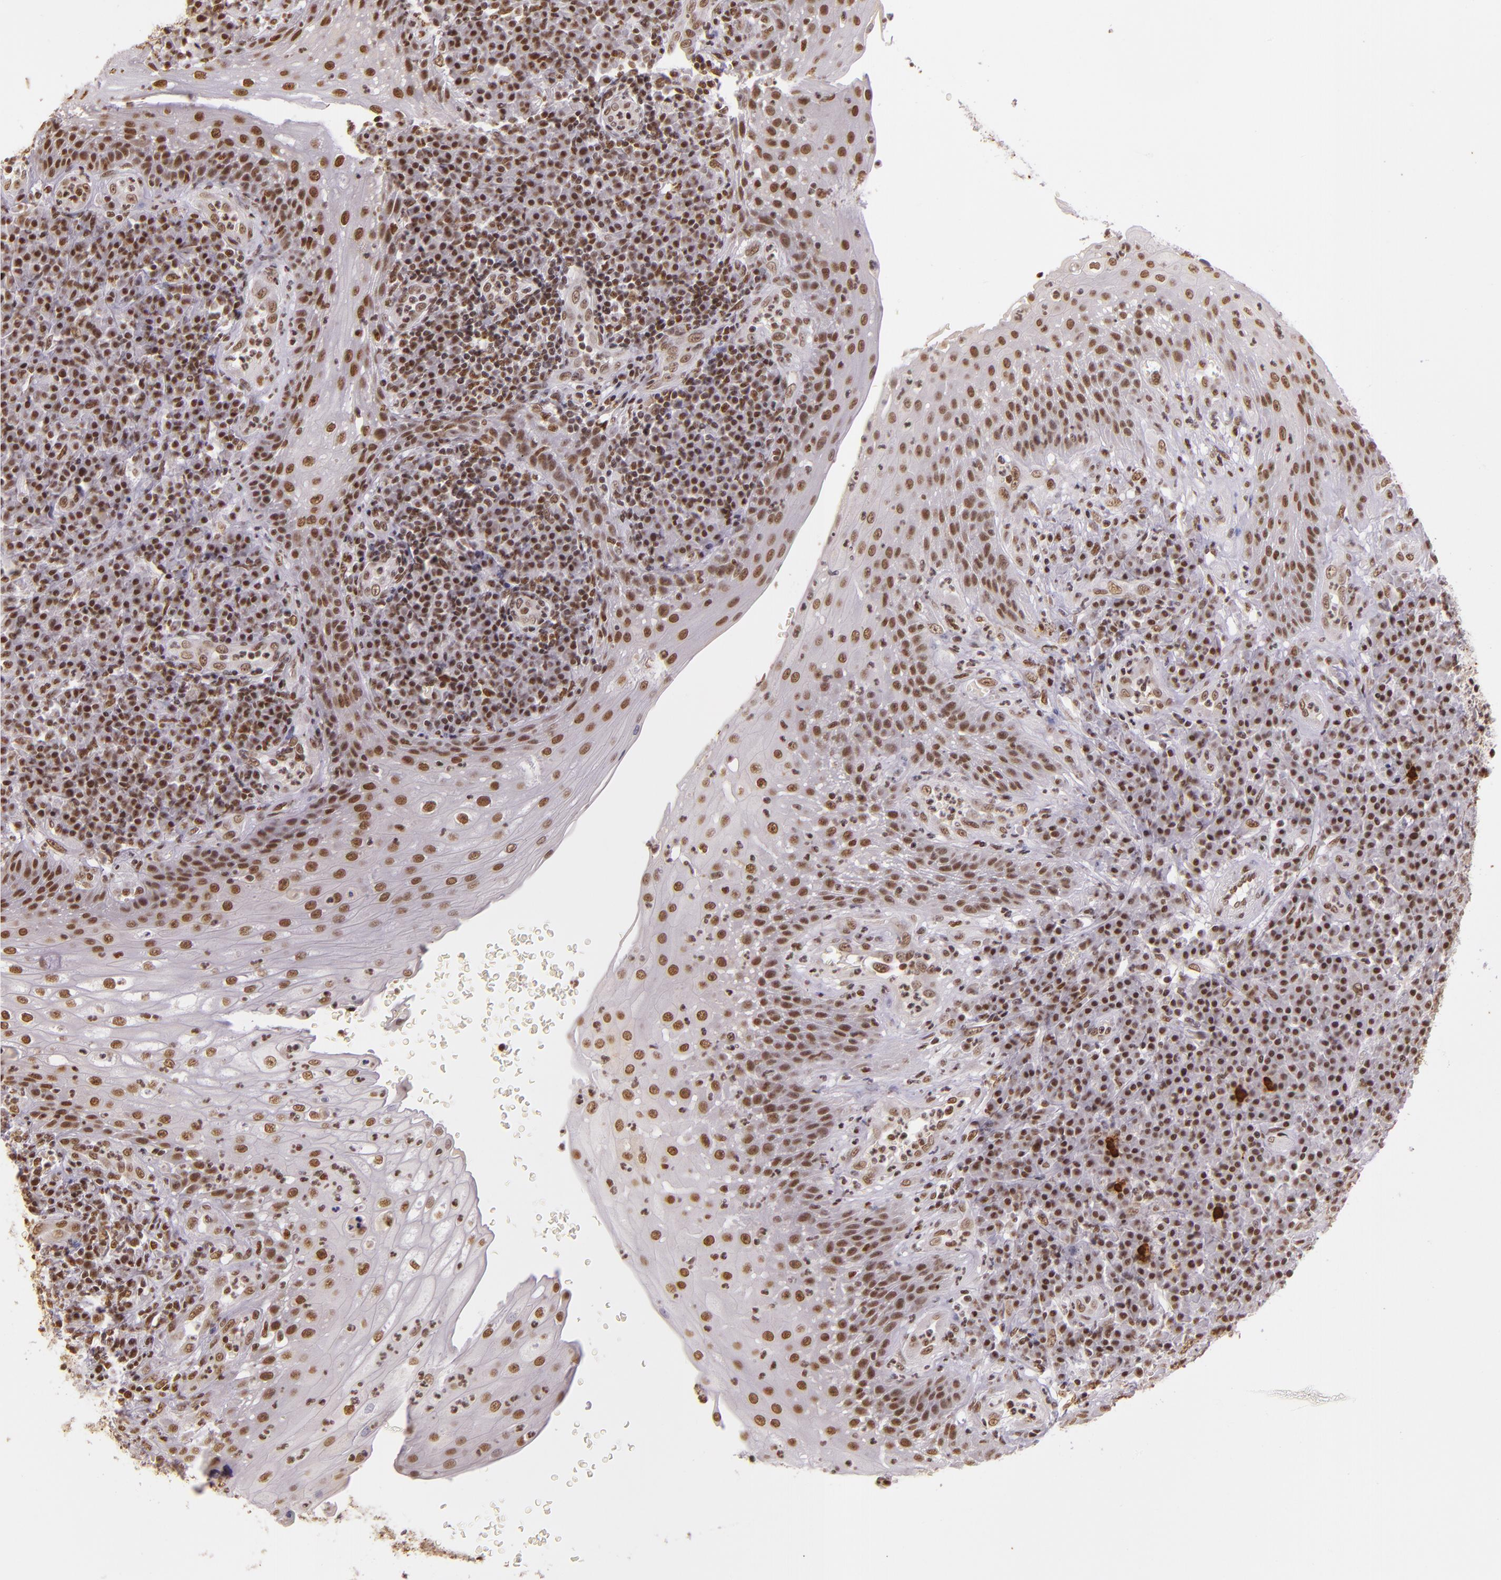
{"staining": {"intensity": "moderate", "quantity": ">75%", "location": "nuclear"}, "tissue": "tonsil", "cell_type": "Germinal center cells", "image_type": "normal", "snomed": [{"axis": "morphology", "description": "Normal tissue, NOS"}, {"axis": "topography", "description": "Tonsil"}], "caption": "Germinal center cells demonstrate medium levels of moderate nuclear expression in approximately >75% of cells in normal human tonsil. The staining was performed using DAB (3,3'-diaminobenzidine) to visualize the protein expression in brown, while the nuclei were stained in blue with hematoxylin (Magnification: 20x).", "gene": "USF1", "patient": {"sex": "female", "age": 40}}